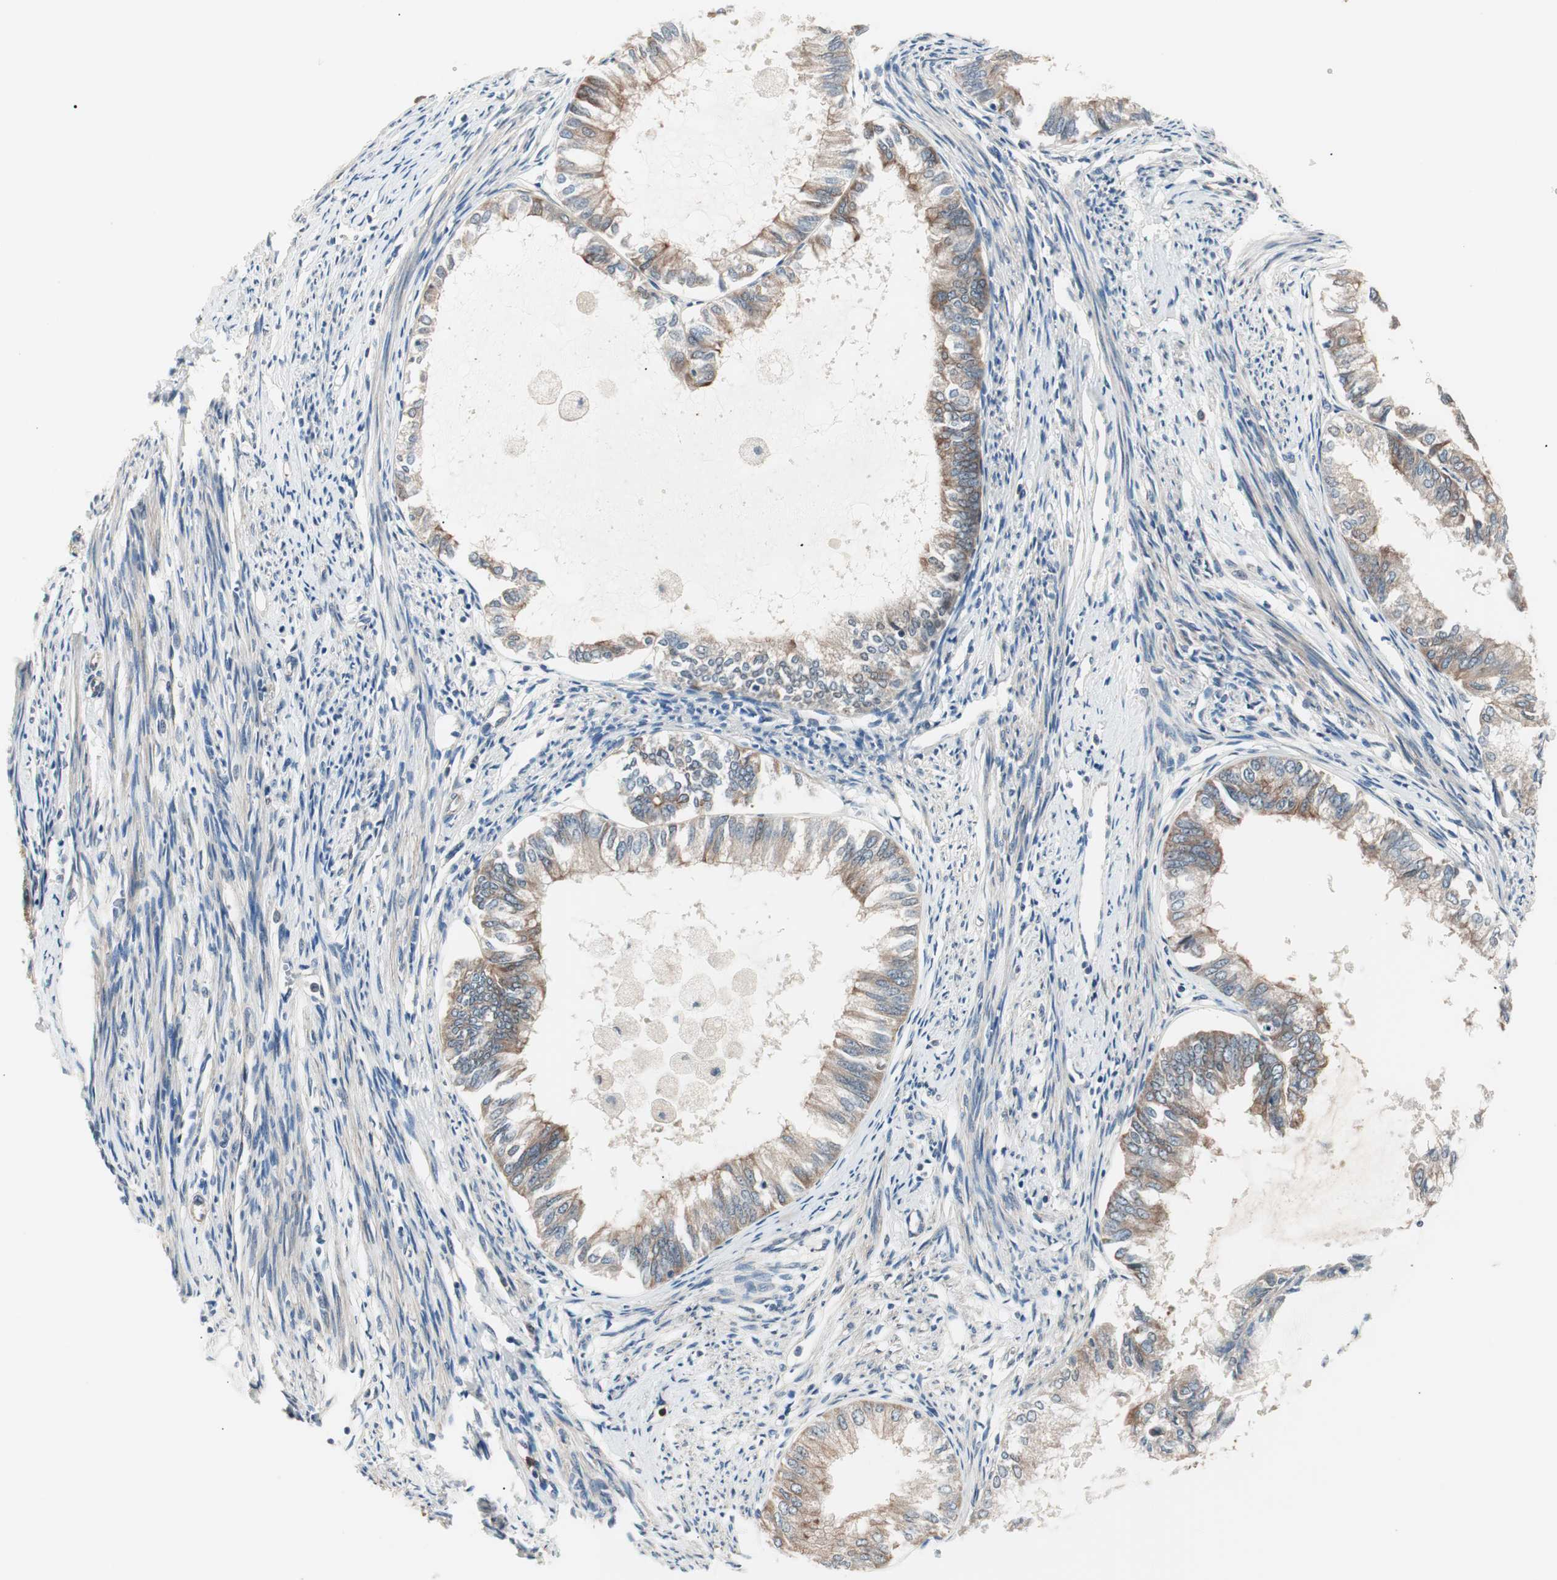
{"staining": {"intensity": "moderate", "quantity": ">75%", "location": "cytoplasmic/membranous"}, "tissue": "endometrial cancer", "cell_type": "Tumor cells", "image_type": "cancer", "snomed": [{"axis": "morphology", "description": "Adenocarcinoma, NOS"}, {"axis": "topography", "description": "Endometrium"}], "caption": "High-magnification brightfield microscopy of endometrial cancer (adenocarcinoma) stained with DAB (brown) and counterstained with hematoxylin (blue). tumor cells exhibit moderate cytoplasmic/membranous expression is seen in about>75% of cells.", "gene": "TSG101", "patient": {"sex": "female", "age": 86}}